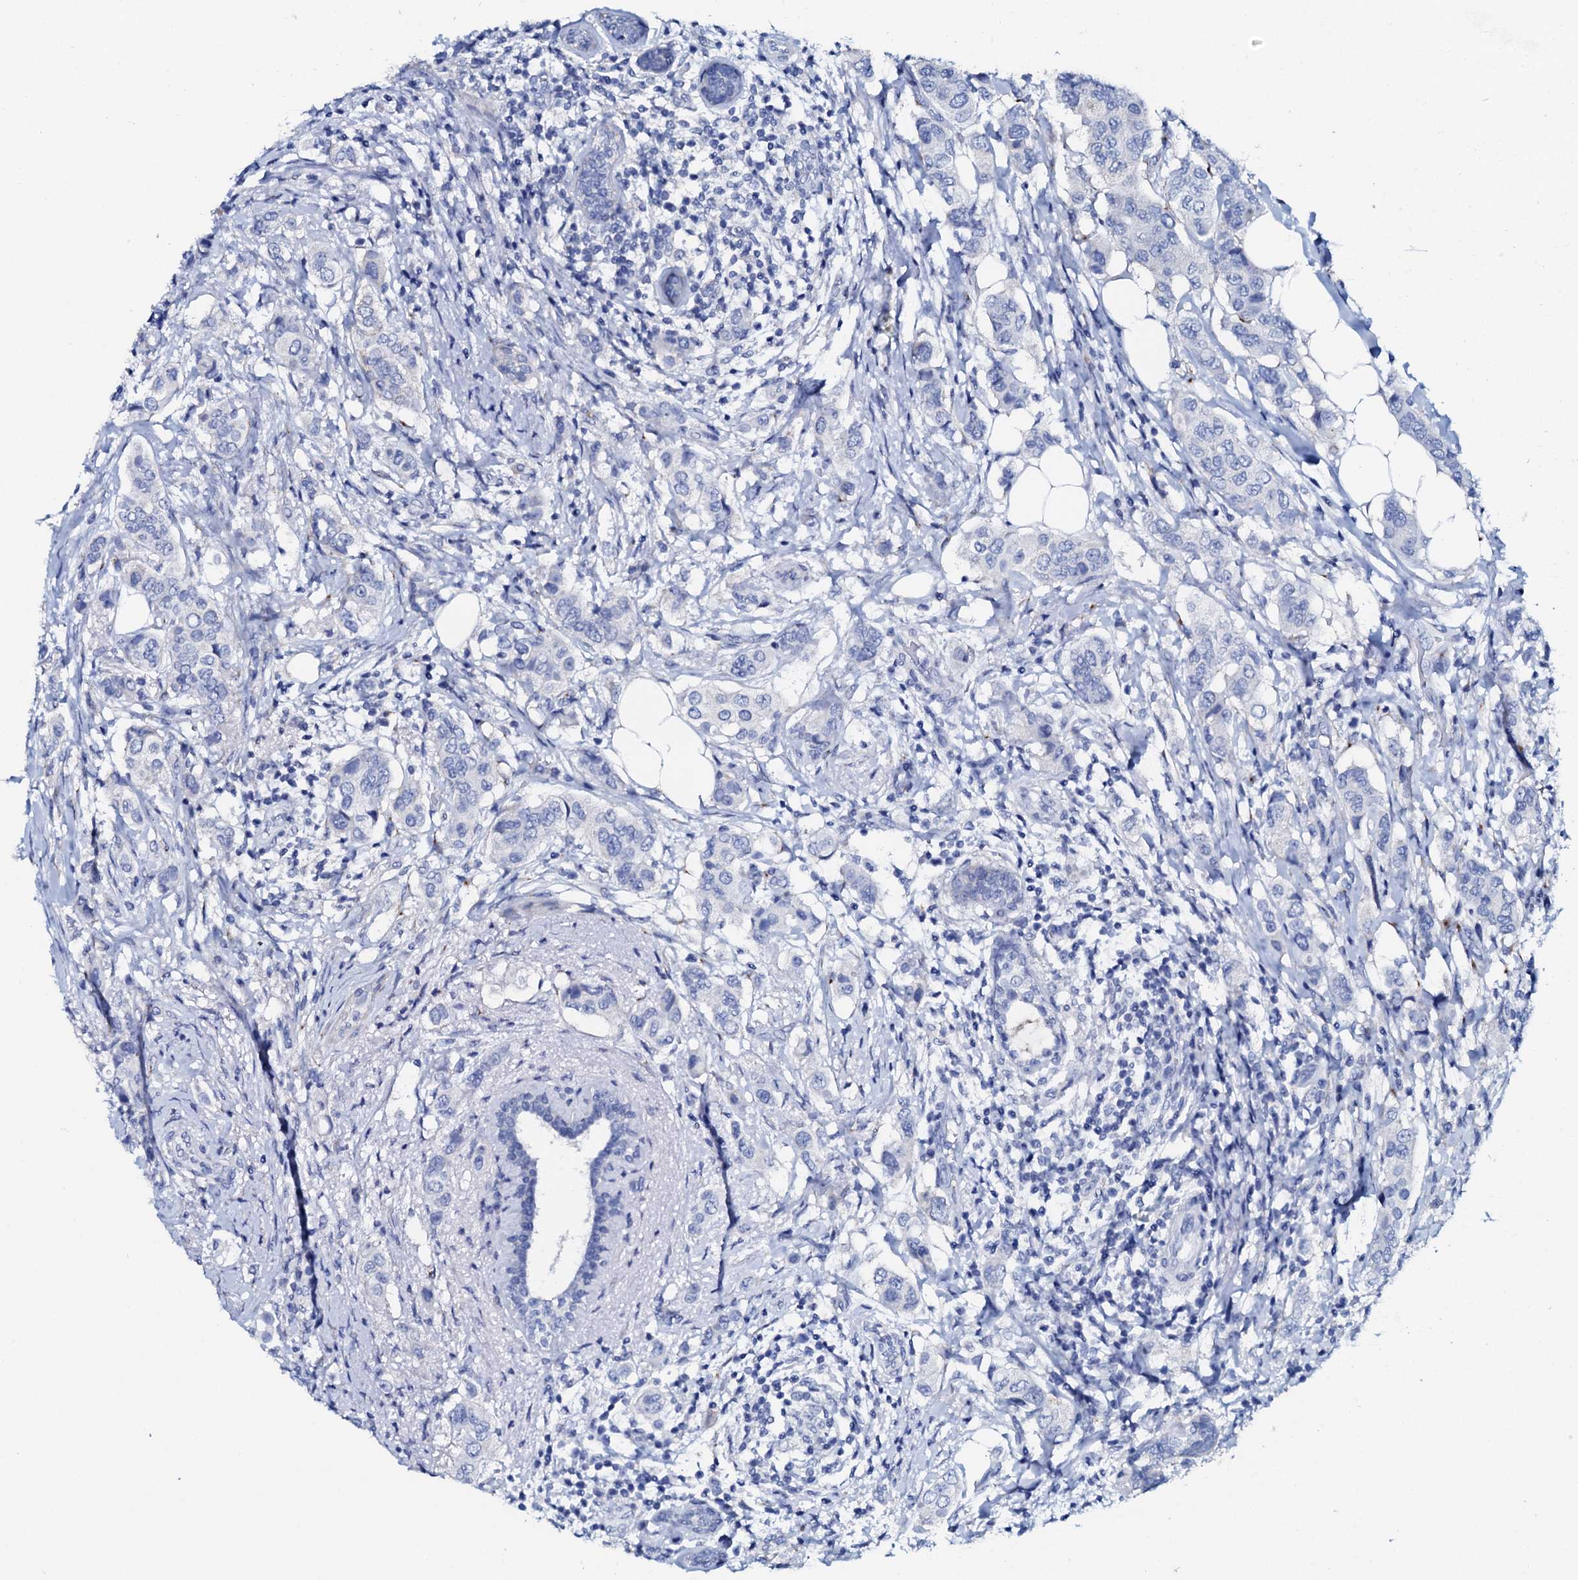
{"staining": {"intensity": "negative", "quantity": "none", "location": "none"}, "tissue": "breast cancer", "cell_type": "Tumor cells", "image_type": "cancer", "snomed": [{"axis": "morphology", "description": "Lobular carcinoma"}, {"axis": "topography", "description": "Breast"}], "caption": "DAB (3,3'-diaminobenzidine) immunohistochemical staining of human breast cancer (lobular carcinoma) displays no significant expression in tumor cells.", "gene": "AMER2", "patient": {"sex": "female", "age": 51}}